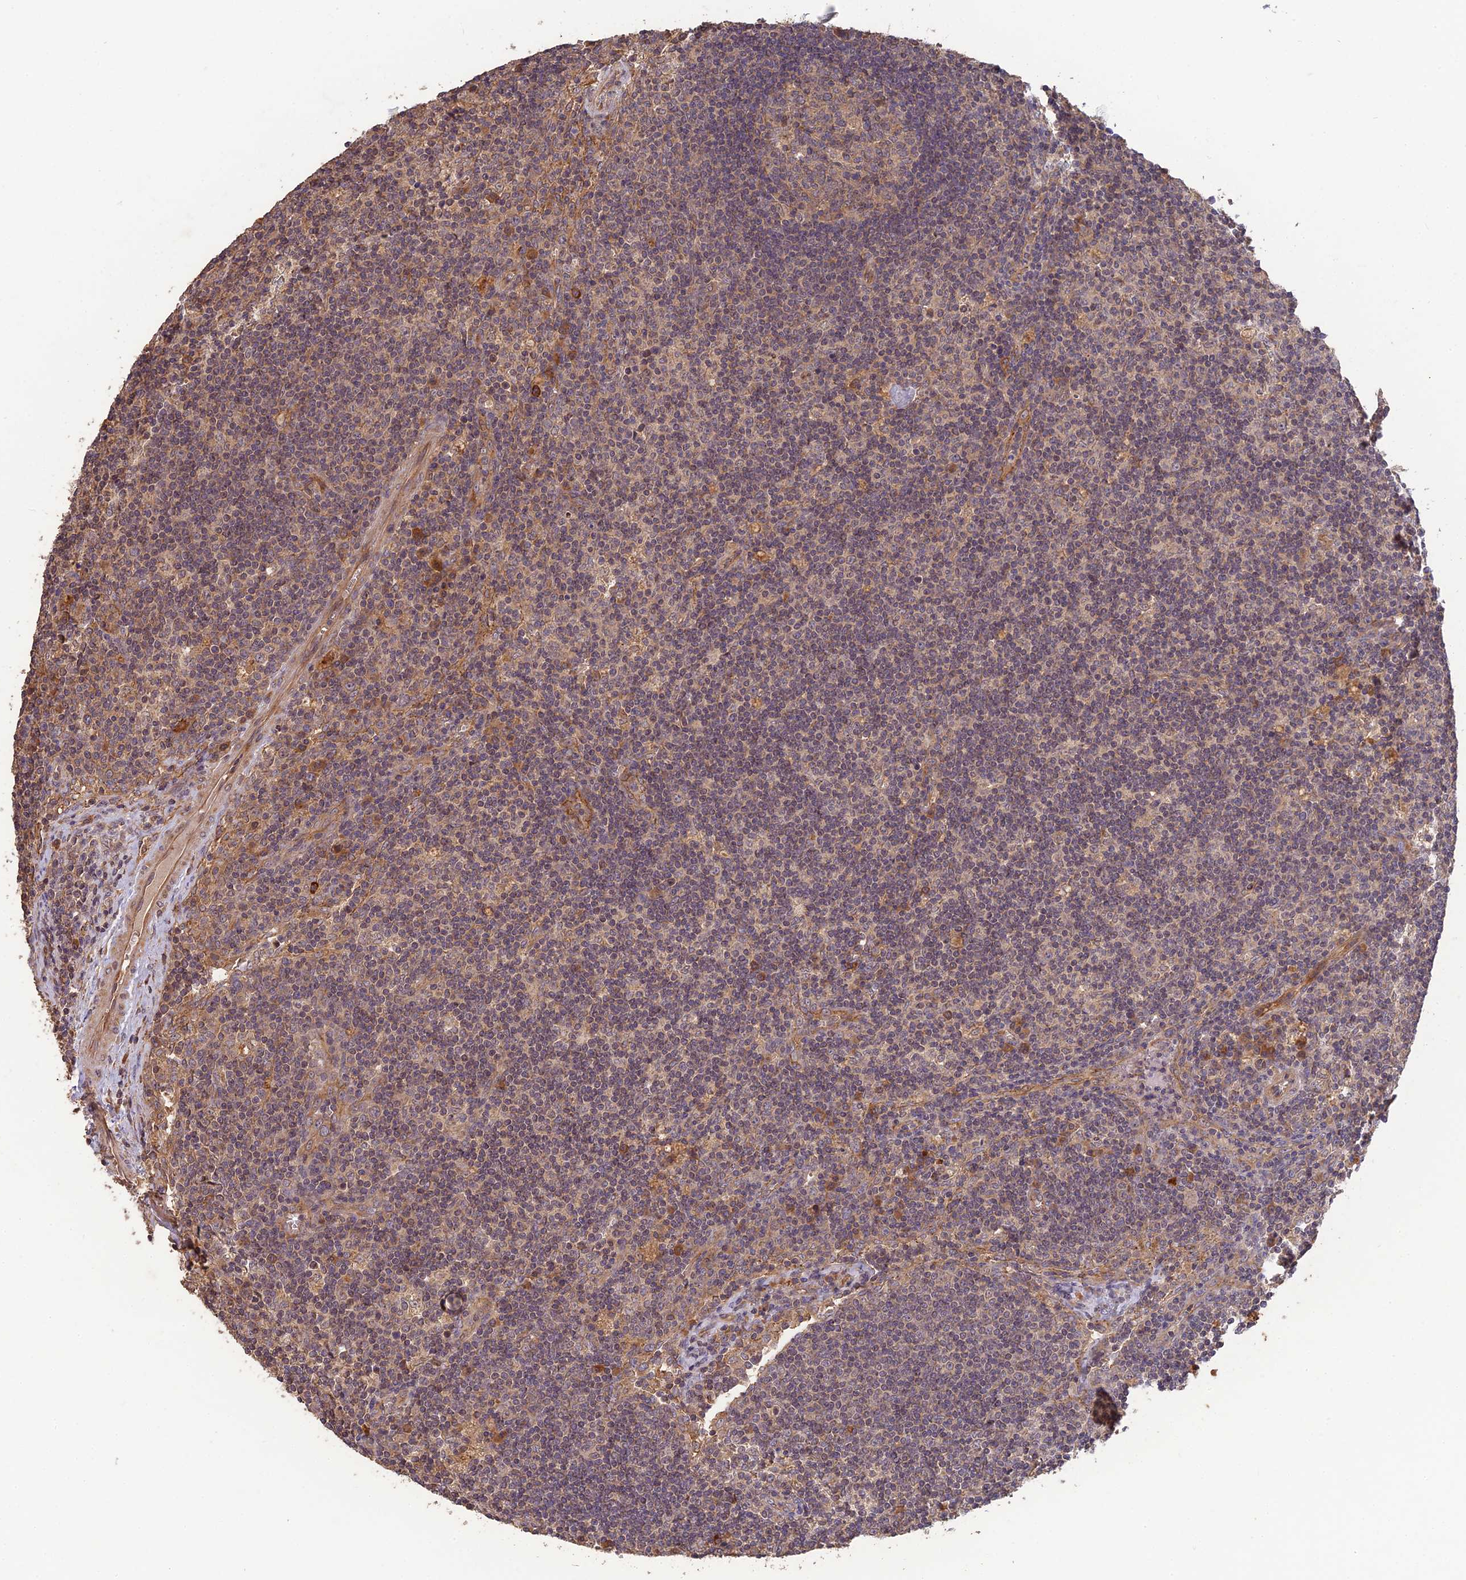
{"staining": {"intensity": "weak", "quantity": "25%-75%", "location": "cytoplasmic/membranous"}, "tissue": "lymph node", "cell_type": "Germinal center cells", "image_type": "normal", "snomed": [{"axis": "morphology", "description": "Normal tissue, NOS"}, {"axis": "topography", "description": "Lymph node"}], "caption": "Immunohistochemistry (DAB) staining of normal lymph node displays weak cytoplasmic/membranous protein staining in about 25%-75% of germinal center cells. The staining was performed using DAB to visualize the protein expression in brown, while the nuclei were stained in blue with hematoxylin (Magnification: 20x).", "gene": "ARHGAP40", "patient": {"sex": "male", "age": 58}}